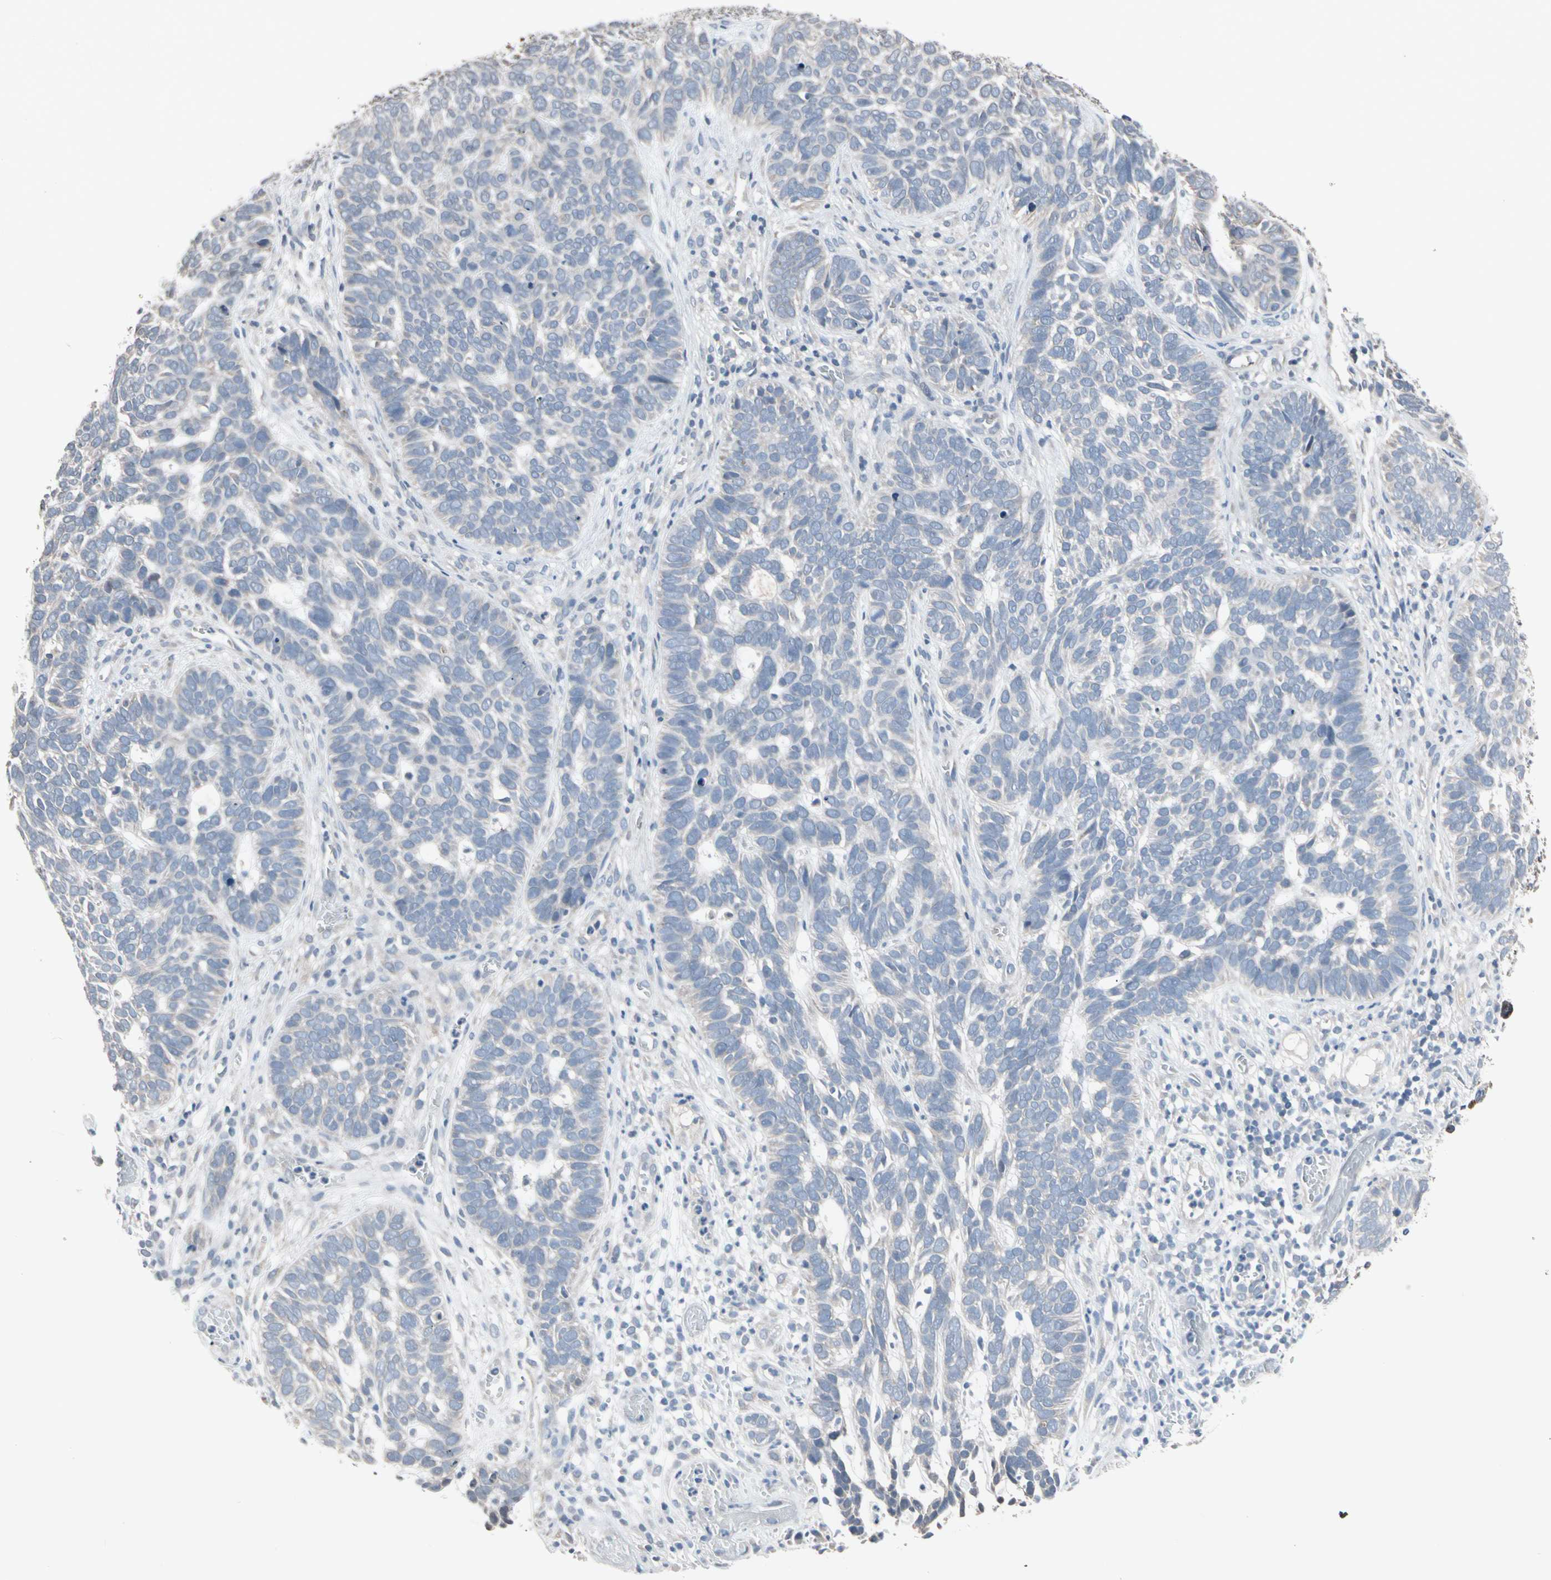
{"staining": {"intensity": "weak", "quantity": "<25%", "location": "cytoplasmic/membranous"}, "tissue": "skin cancer", "cell_type": "Tumor cells", "image_type": "cancer", "snomed": [{"axis": "morphology", "description": "Basal cell carcinoma"}, {"axis": "topography", "description": "Skin"}], "caption": "Immunohistochemistry image of skin cancer (basal cell carcinoma) stained for a protein (brown), which exhibits no expression in tumor cells.", "gene": "SV2A", "patient": {"sex": "male", "age": 87}}